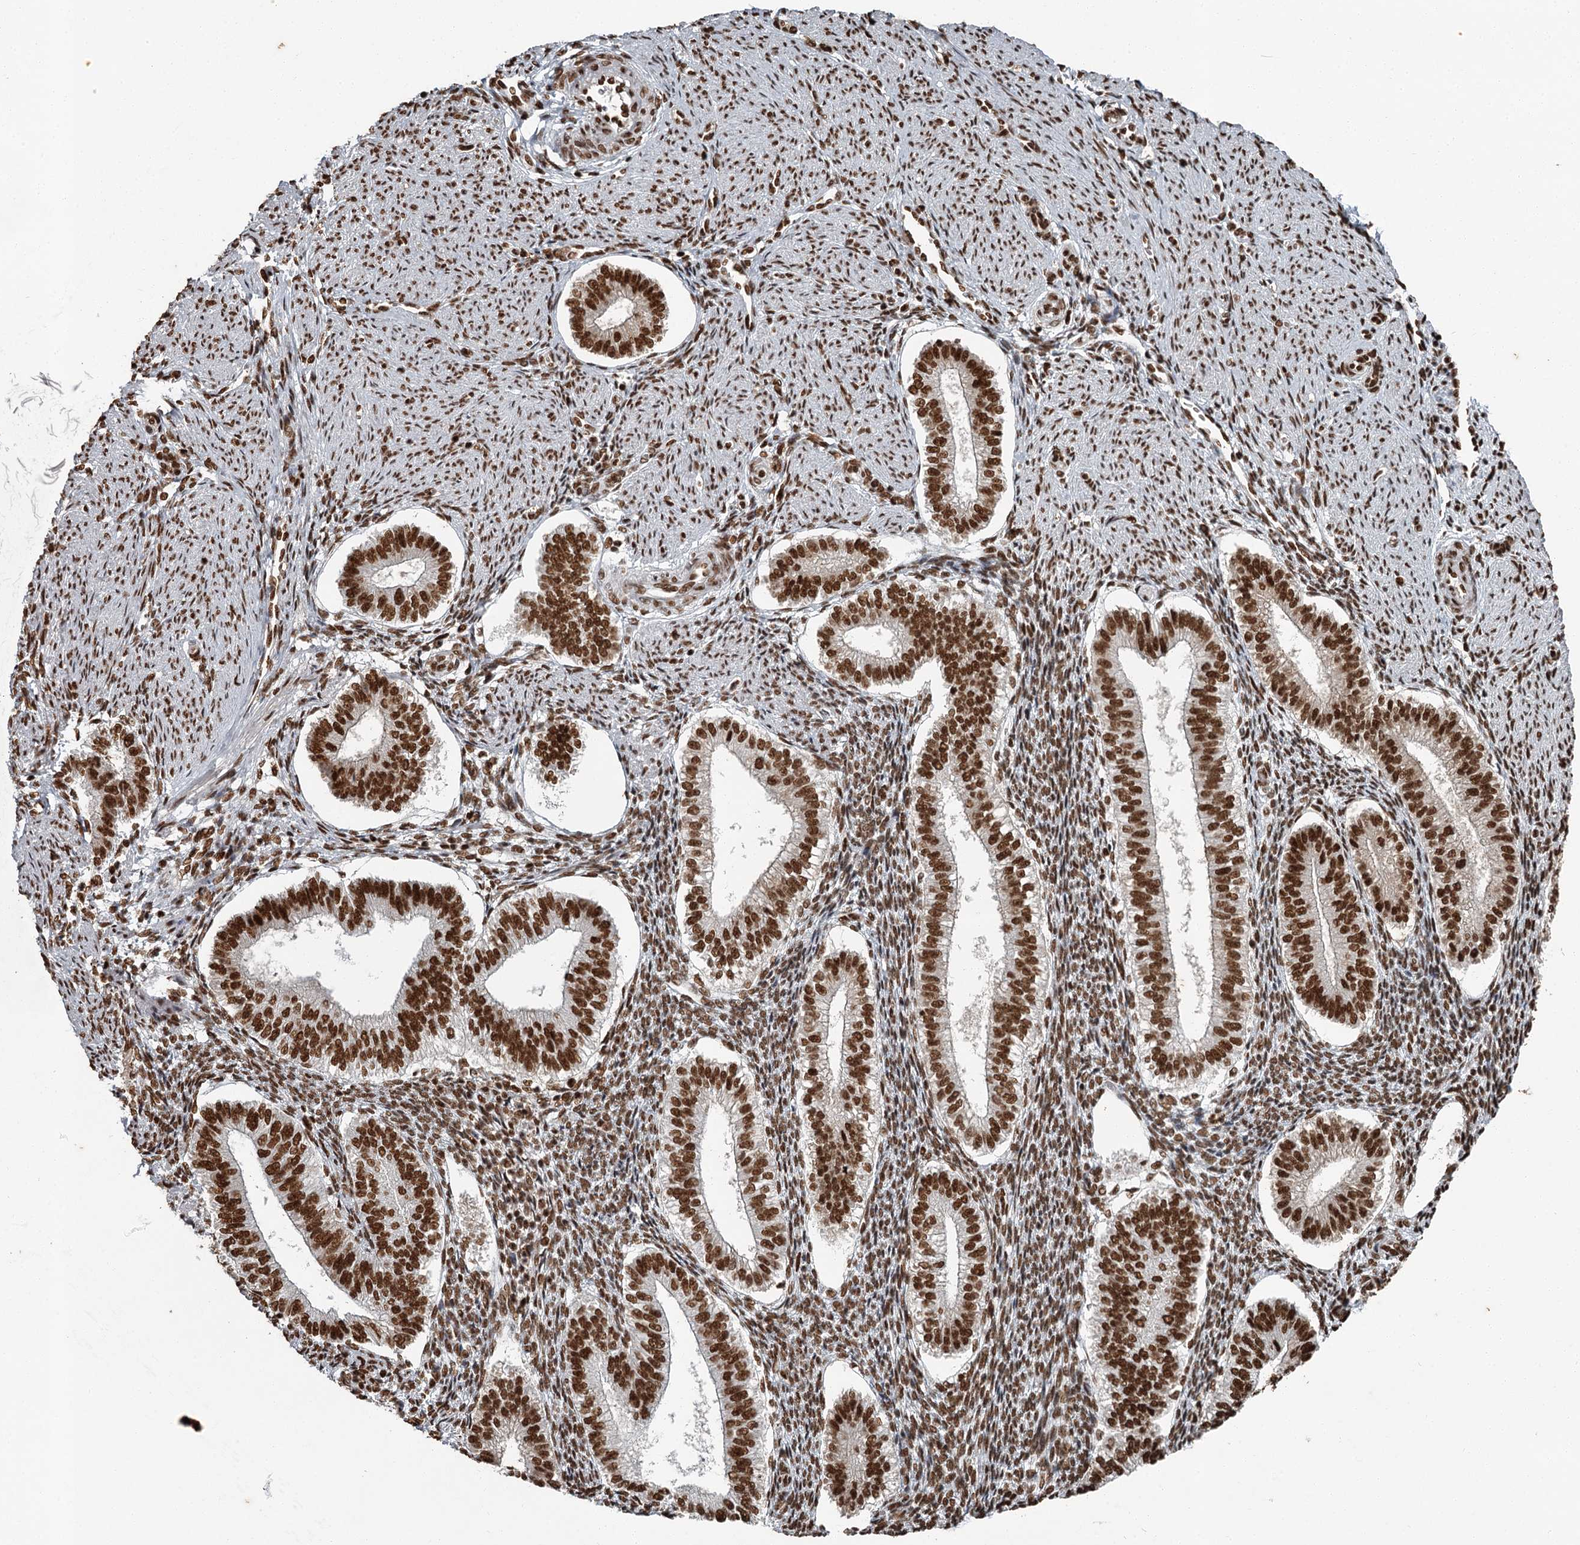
{"staining": {"intensity": "strong", "quantity": ">75%", "location": "nuclear"}, "tissue": "endometrium", "cell_type": "Cells in endometrial stroma", "image_type": "normal", "snomed": [{"axis": "morphology", "description": "Normal tissue, NOS"}, {"axis": "topography", "description": "Endometrium"}], "caption": "Protein staining shows strong nuclear positivity in approximately >75% of cells in endometrial stroma in benign endometrium.", "gene": "RBBP7", "patient": {"sex": "female", "age": 25}}